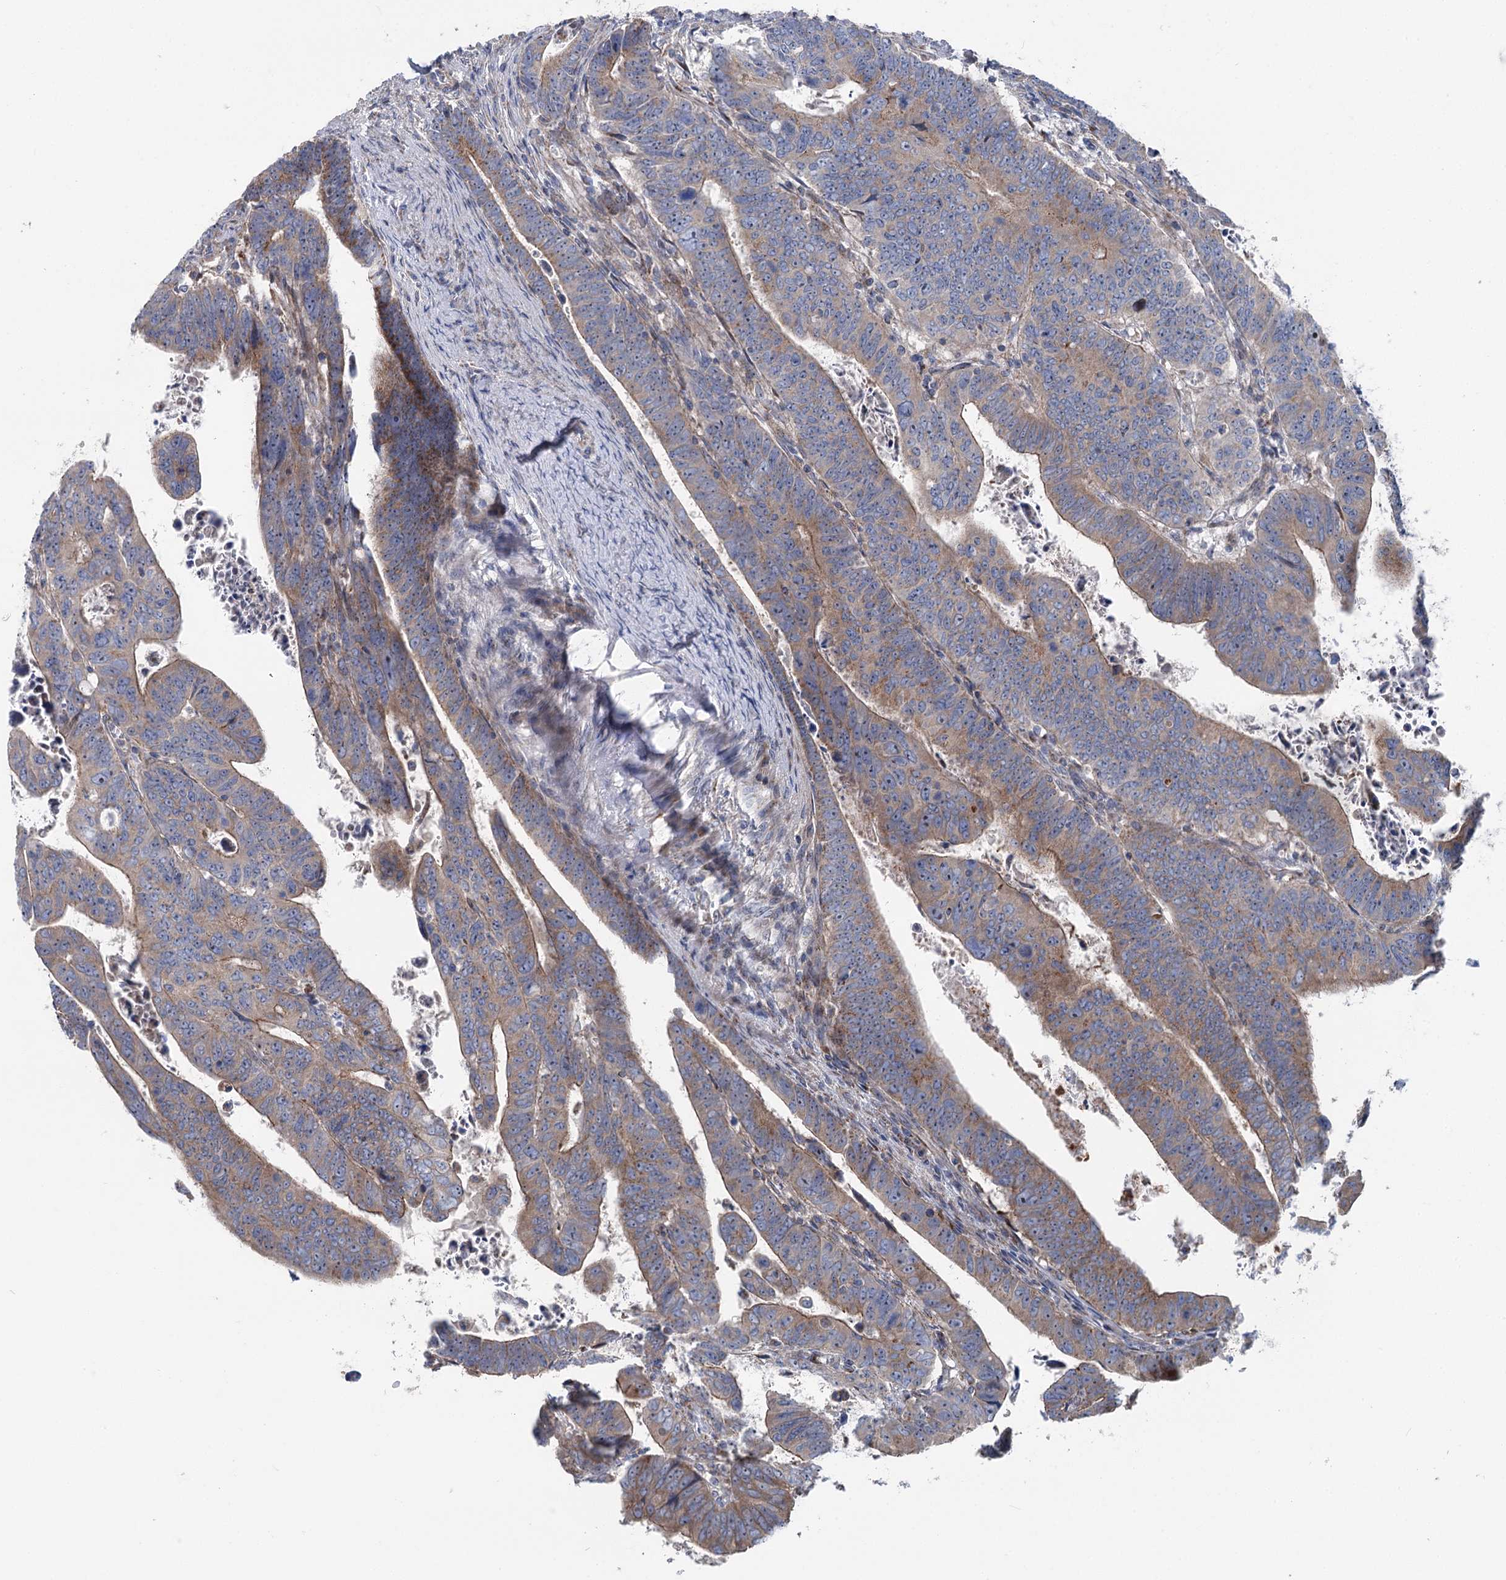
{"staining": {"intensity": "weak", "quantity": ">75%", "location": "cytoplasmic/membranous"}, "tissue": "colorectal cancer", "cell_type": "Tumor cells", "image_type": "cancer", "snomed": [{"axis": "morphology", "description": "Normal tissue, NOS"}, {"axis": "morphology", "description": "Adenocarcinoma, NOS"}, {"axis": "topography", "description": "Rectum"}], "caption": "Immunohistochemistry histopathology image of neoplastic tissue: colorectal cancer (adenocarcinoma) stained using immunohistochemistry shows low levels of weak protein expression localized specifically in the cytoplasmic/membranous of tumor cells, appearing as a cytoplasmic/membranous brown color.", "gene": "MARK2", "patient": {"sex": "female", "age": 65}}